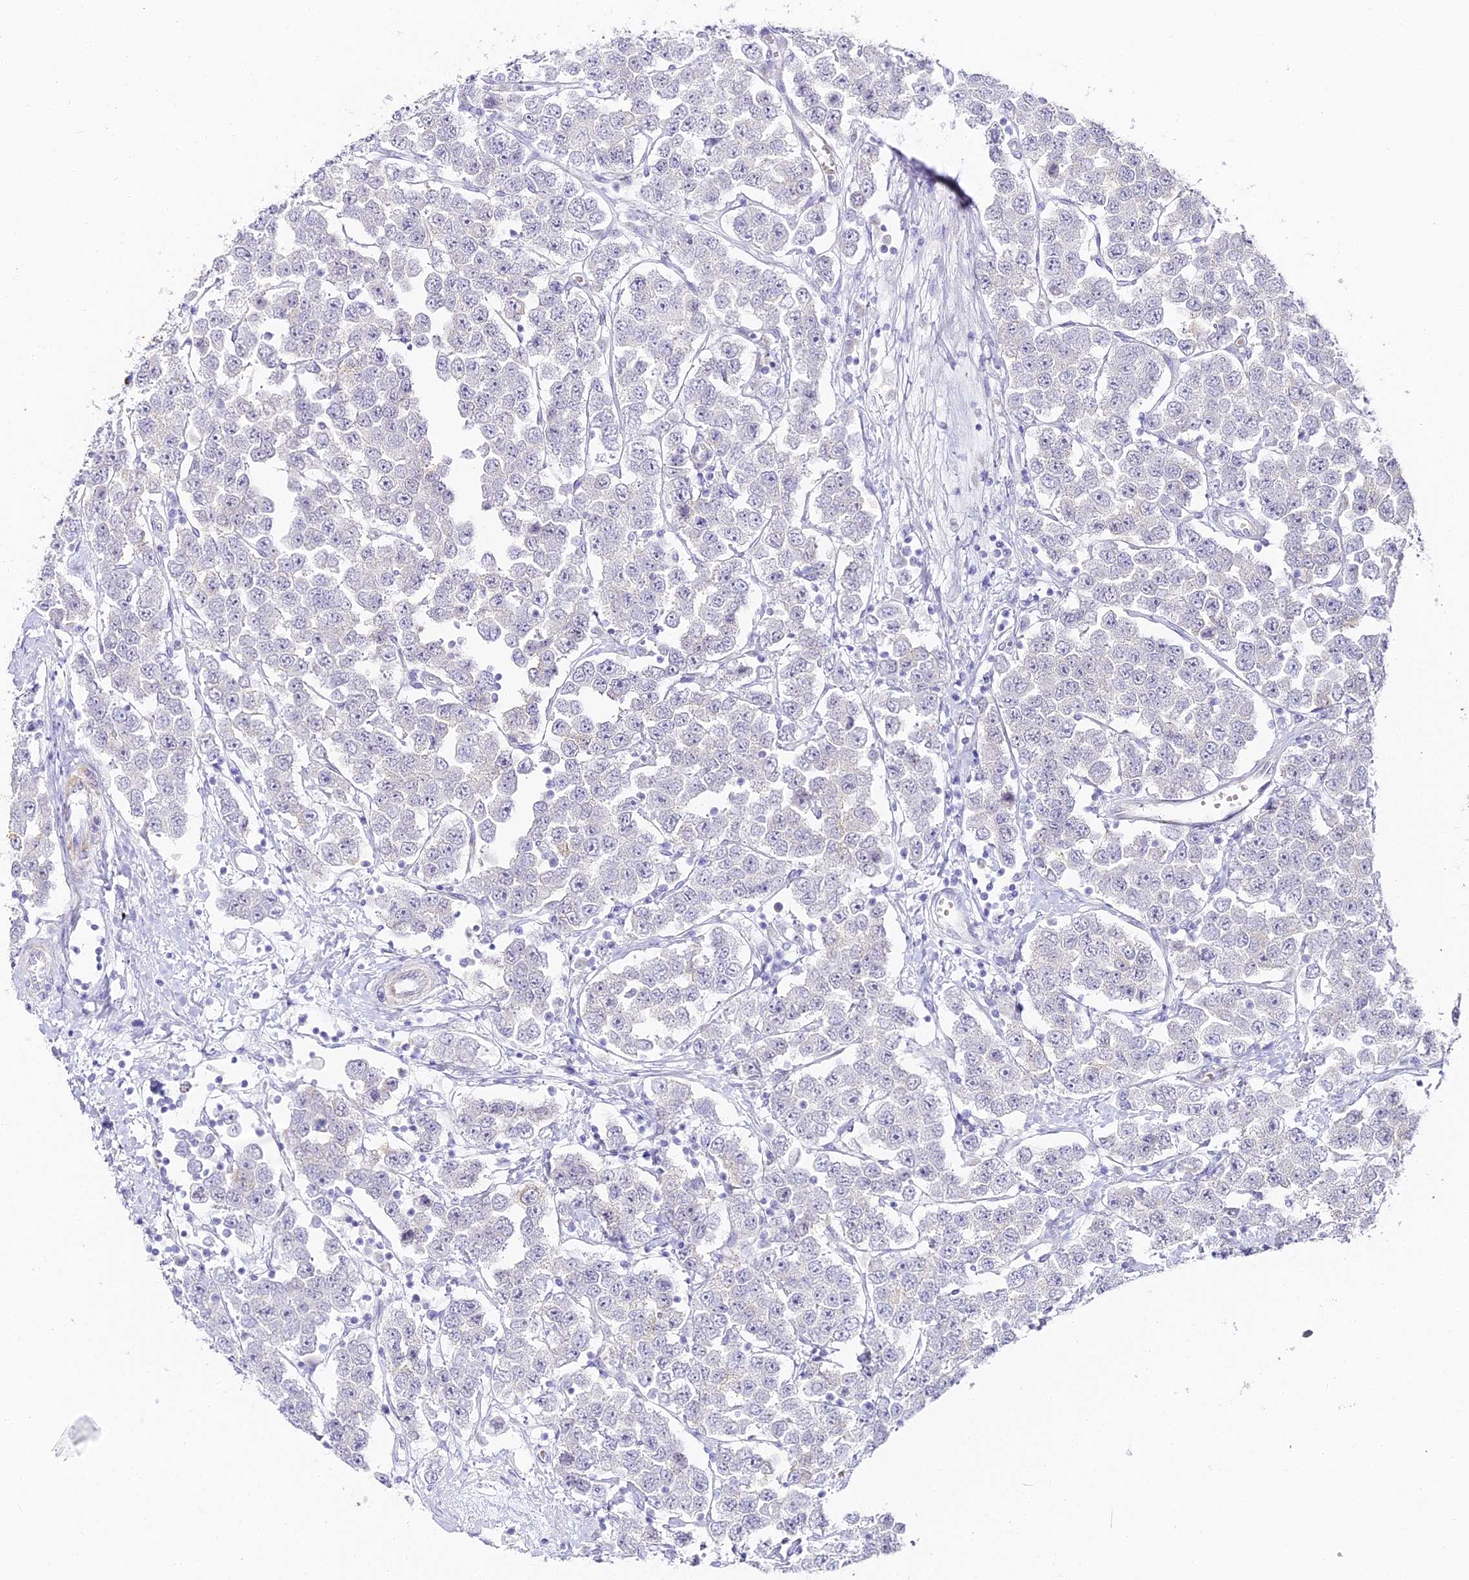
{"staining": {"intensity": "negative", "quantity": "none", "location": "none"}, "tissue": "testis cancer", "cell_type": "Tumor cells", "image_type": "cancer", "snomed": [{"axis": "morphology", "description": "Seminoma, NOS"}, {"axis": "topography", "description": "Testis"}], "caption": "This is an IHC histopathology image of human testis cancer. There is no staining in tumor cells.", "gene": "ALPG", "patient": {"sex": "male", "age": 28}}